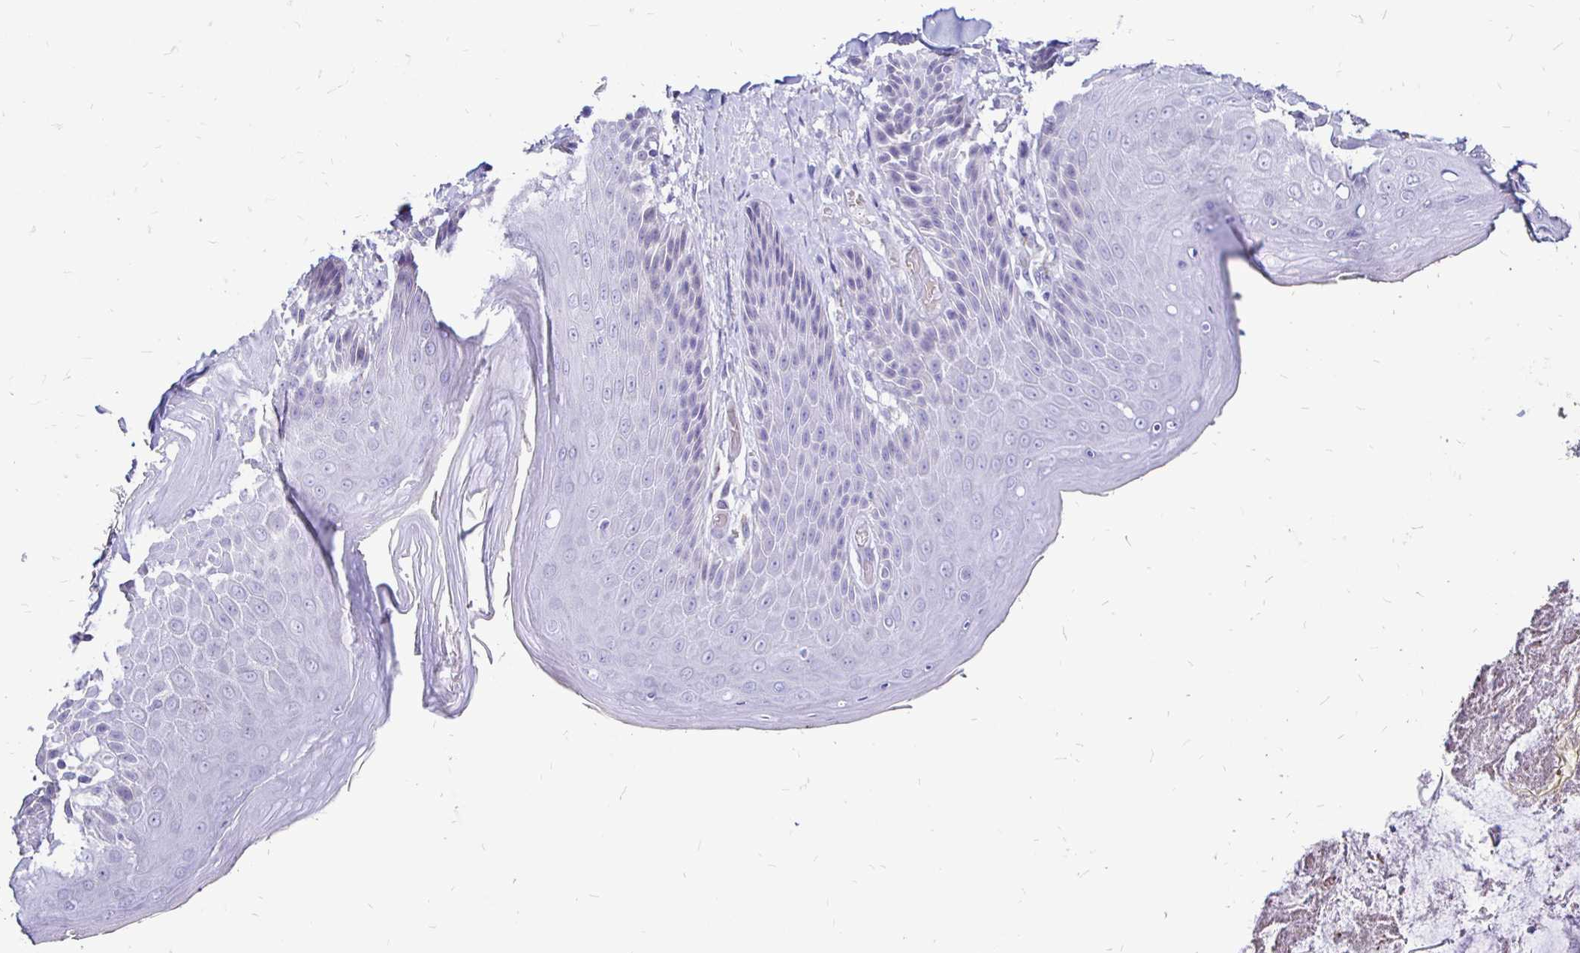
{"staining": {"intensity": "negative", "quantity": "none", "location": "none"}, "tissue": "skin", "cell_type": "Epidermal cells", "image_type": "normal", "snomed": [{"axis": "morphology", "description": "Normal tissue, NOS"}, {"axis": "topography", "description": "Anal"}, {"axis": "topography", "description": "Peripheral nerve tissue"}], "caption": "The micrograph displays no significant expression in epidermal cells of skin. Nuclei are stained in blue.", "gene": "IRGC", "patient": {"sex": "male", "age": 51}}